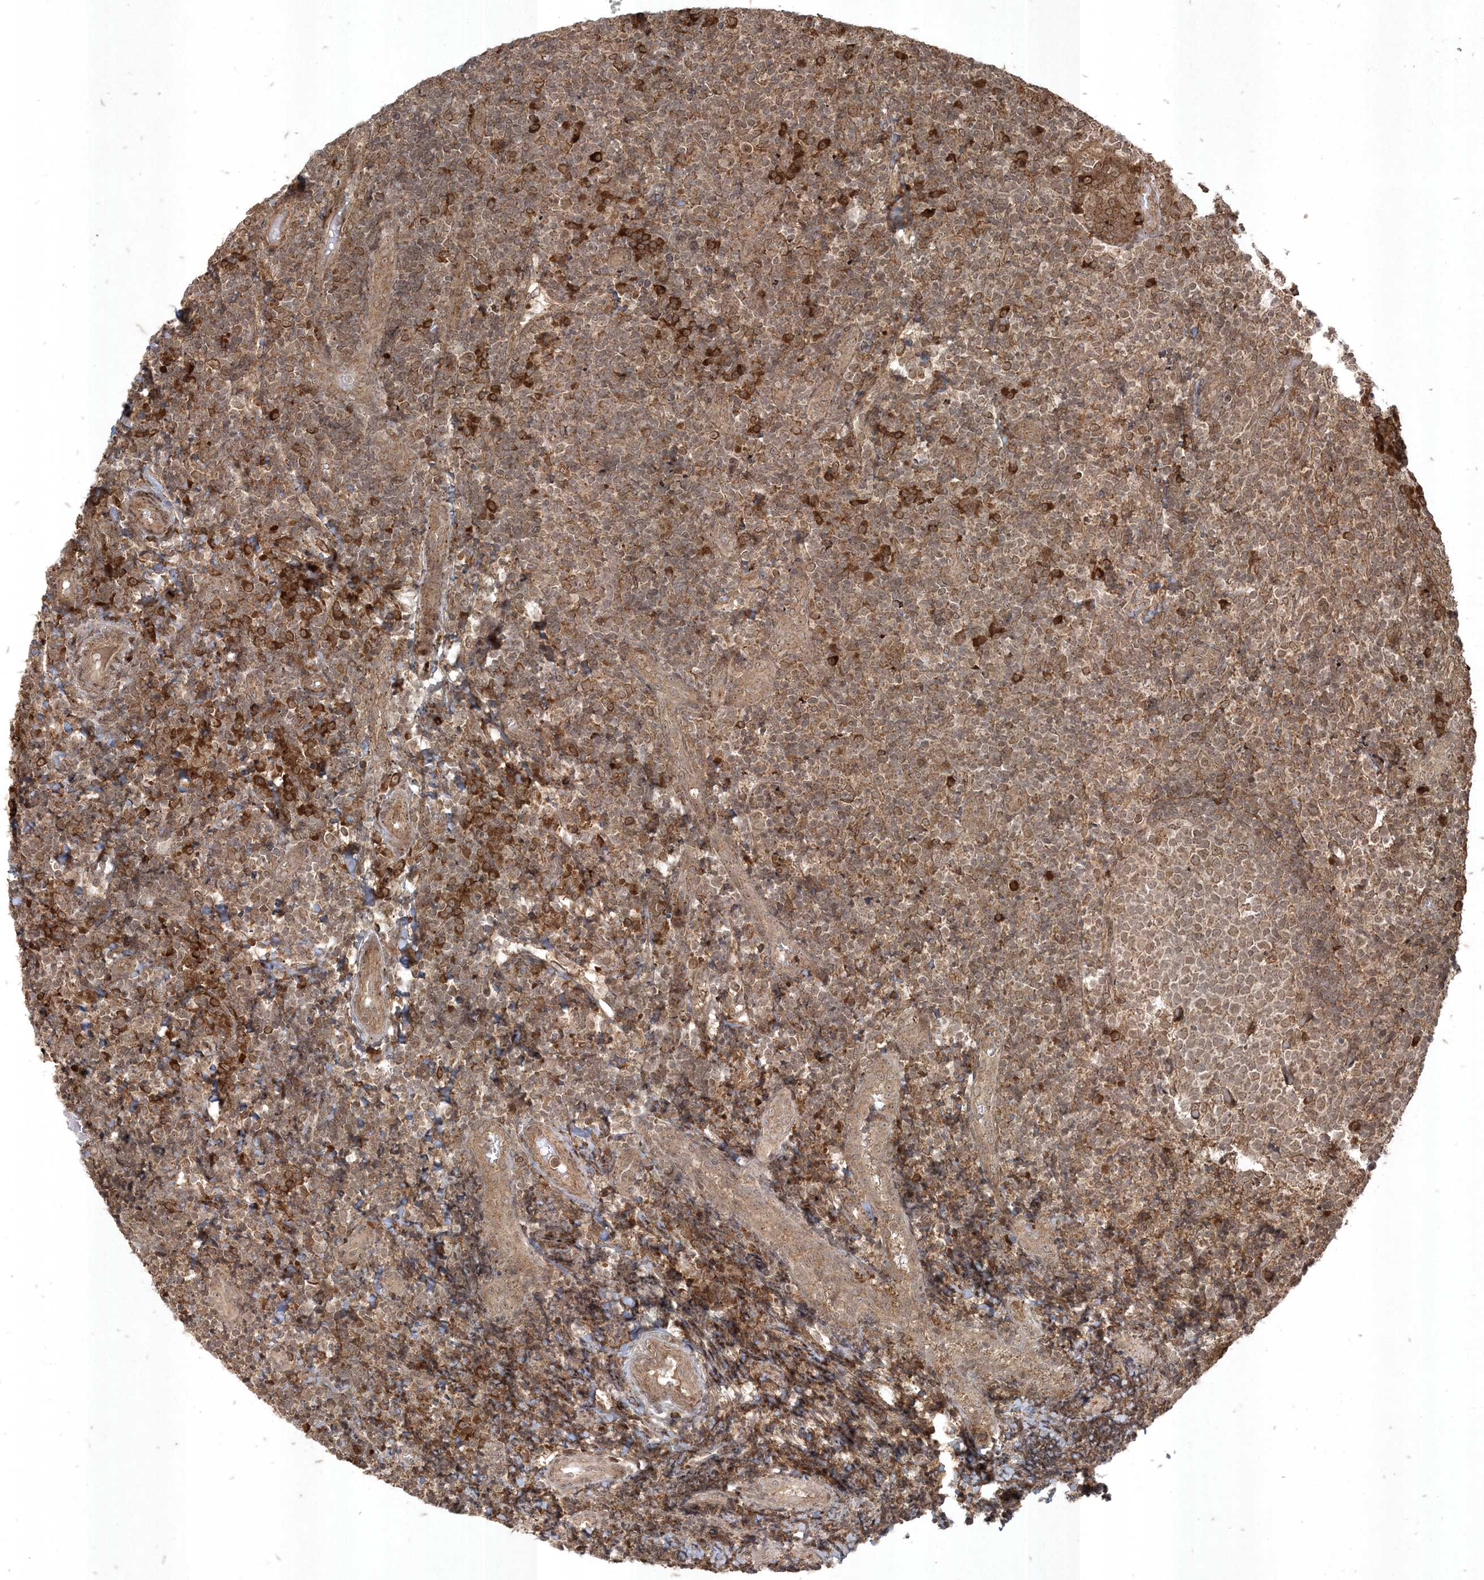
{"staining": {"intensity": "weak", "quantity": ">75%", "location": "cytoplasmic/membranous,nuclear"}, "tissue": "tonsil", "cell_type": "Germinal center cells", "image_type": "normal", "snomed": [{"axis": "morphology", "description": "Normal tissue, NOS"}, {"axis": "topography", "description": "Tonsil"}], "caption": "Tonsil stained for a protein demonstrates weak cytoplasmic/membranous,nuclear positivity in germinal center cells. Using DAB (brown) and hematoxylin (blue) stains, captured at high magnification using brightfield microscopy.", "gene": "RRAS", "patient": {"sex": "female", "age": 19}}